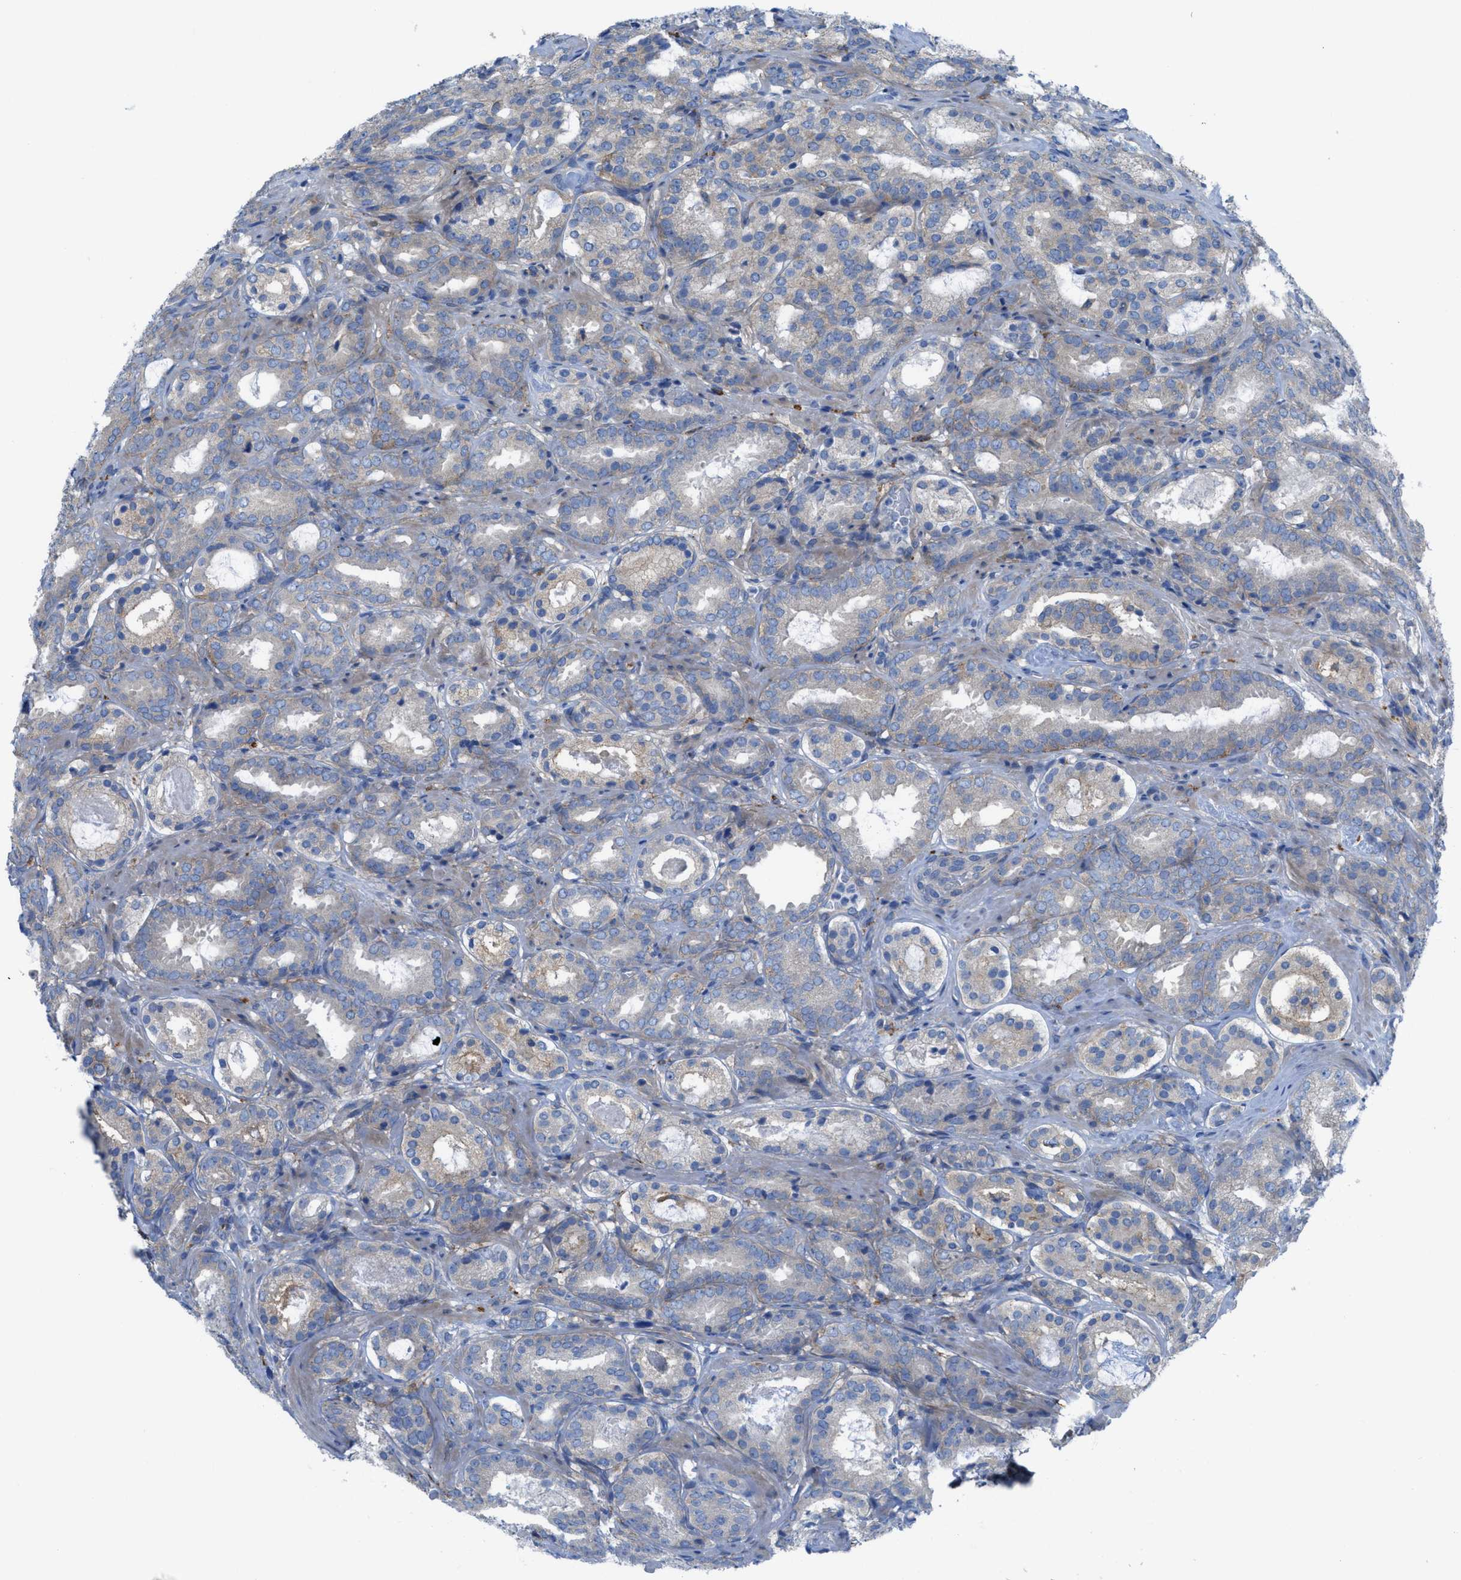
{"staining": {"intensity": "weak", "quantity": "<25%", "location": "cytoplasmic/membranous"}, "tissue": "prostate cancer", "cell_type": "Tumor cells", "image_type": "cancer", "snomed": [{"axis": "morphology", "description": "Adenocarcinoma, Low grade"}, {"axis": "topography", "description": "Prostate"}], "caption": "The photomicrograph reveals no staining of tumor cells in prostate cancer (adenocarcinoma (low-grade)).", "gene": "EGFR", "patient": {"sex": "male", "age": 69}}